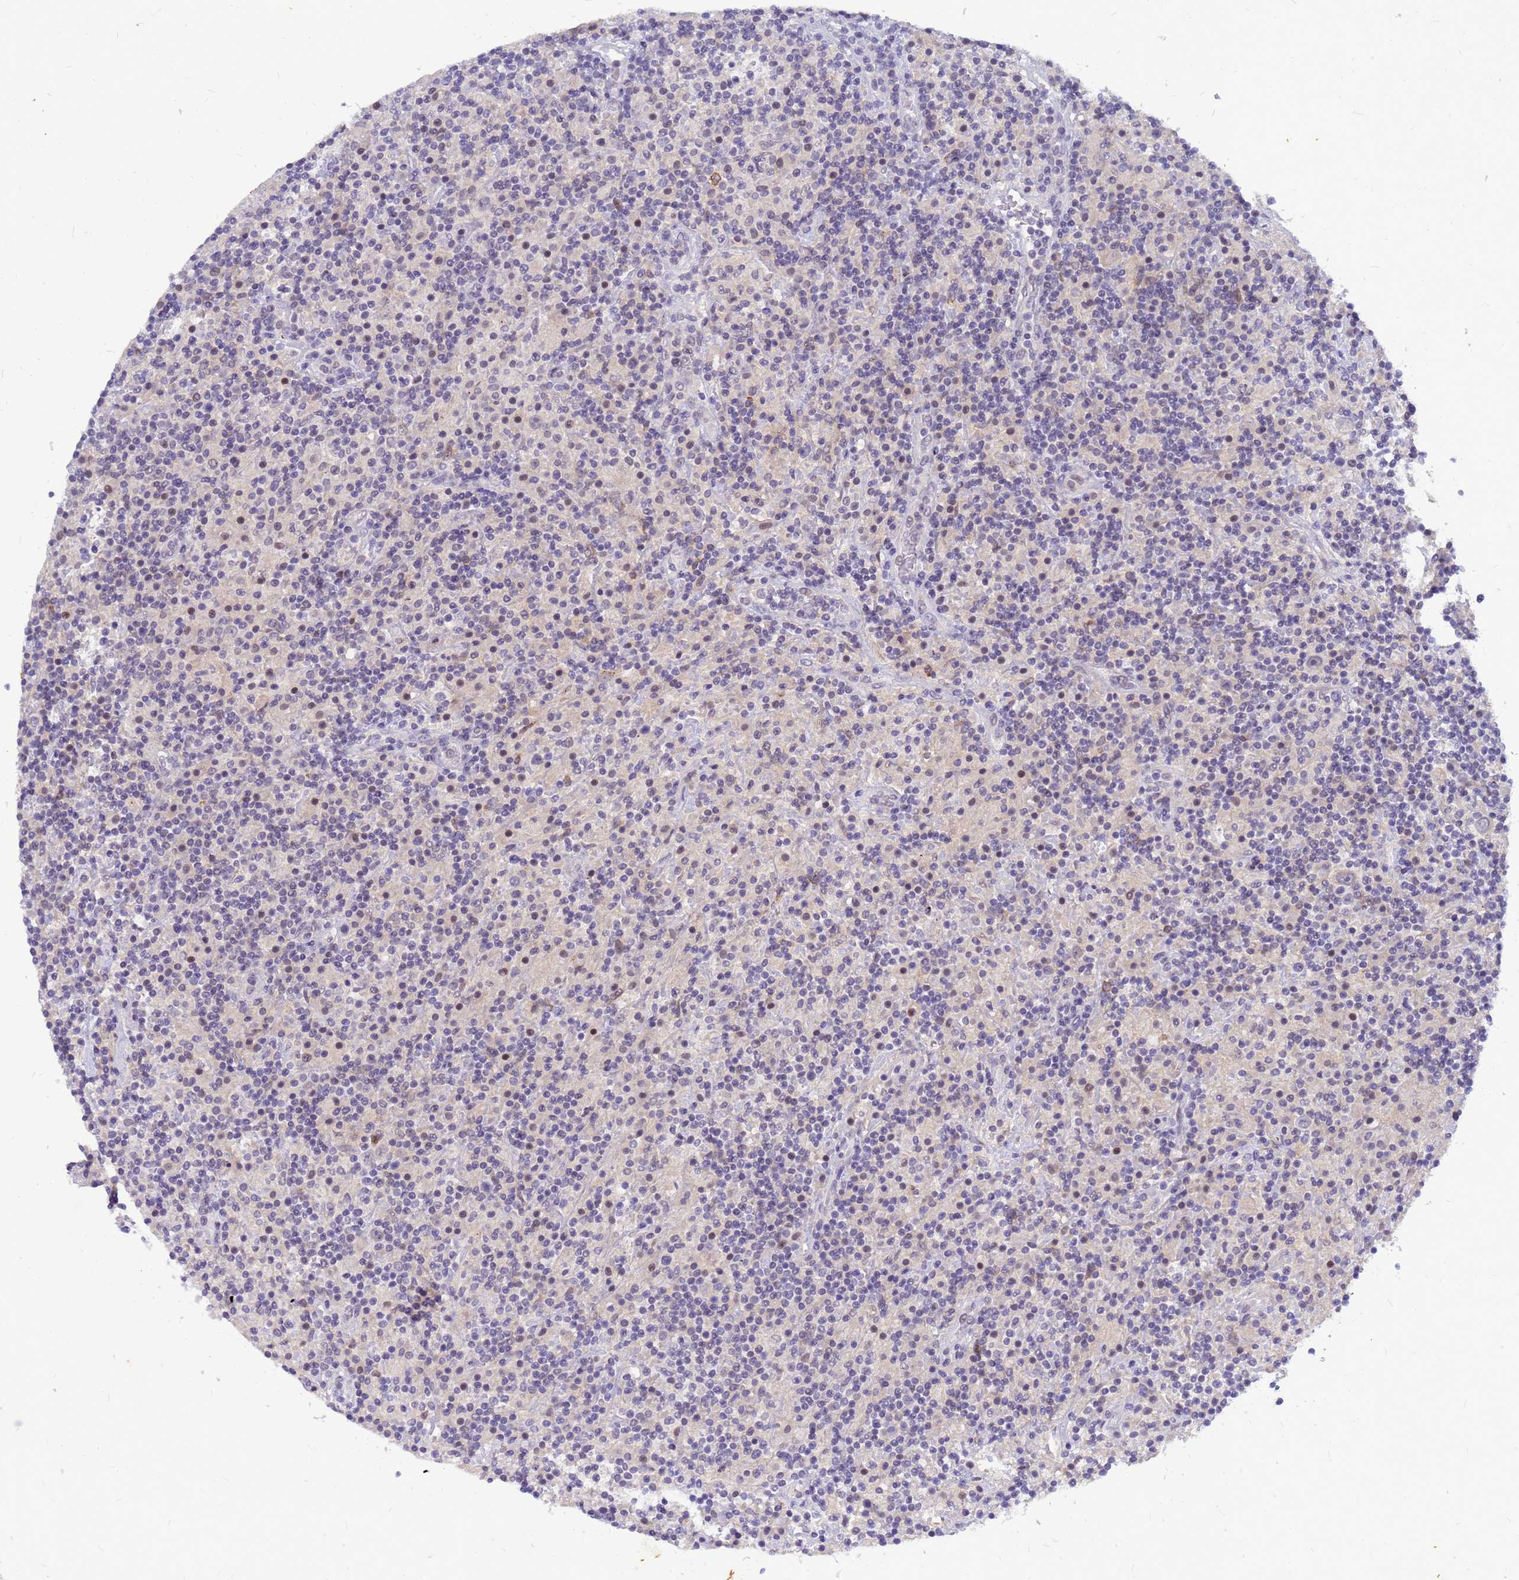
{"staining": {"intensity": "negative", "quantity": "none", "location": "none"}, "tissue": "lymphoma", "cell_type": "Tumor cells", "image_type": "cancer", "snomed": [{"axis": "morphology", "description": "Hodgkin's disease, NOS"}, {"axis": "topography", "description": "Lymph node"}], "caption": "Immunohistochemical staining of human lymphoma displays no significant positivity in tumor cells.", "gene": "SRGAP3", "patient": {"sex": "male", "age": 70}}